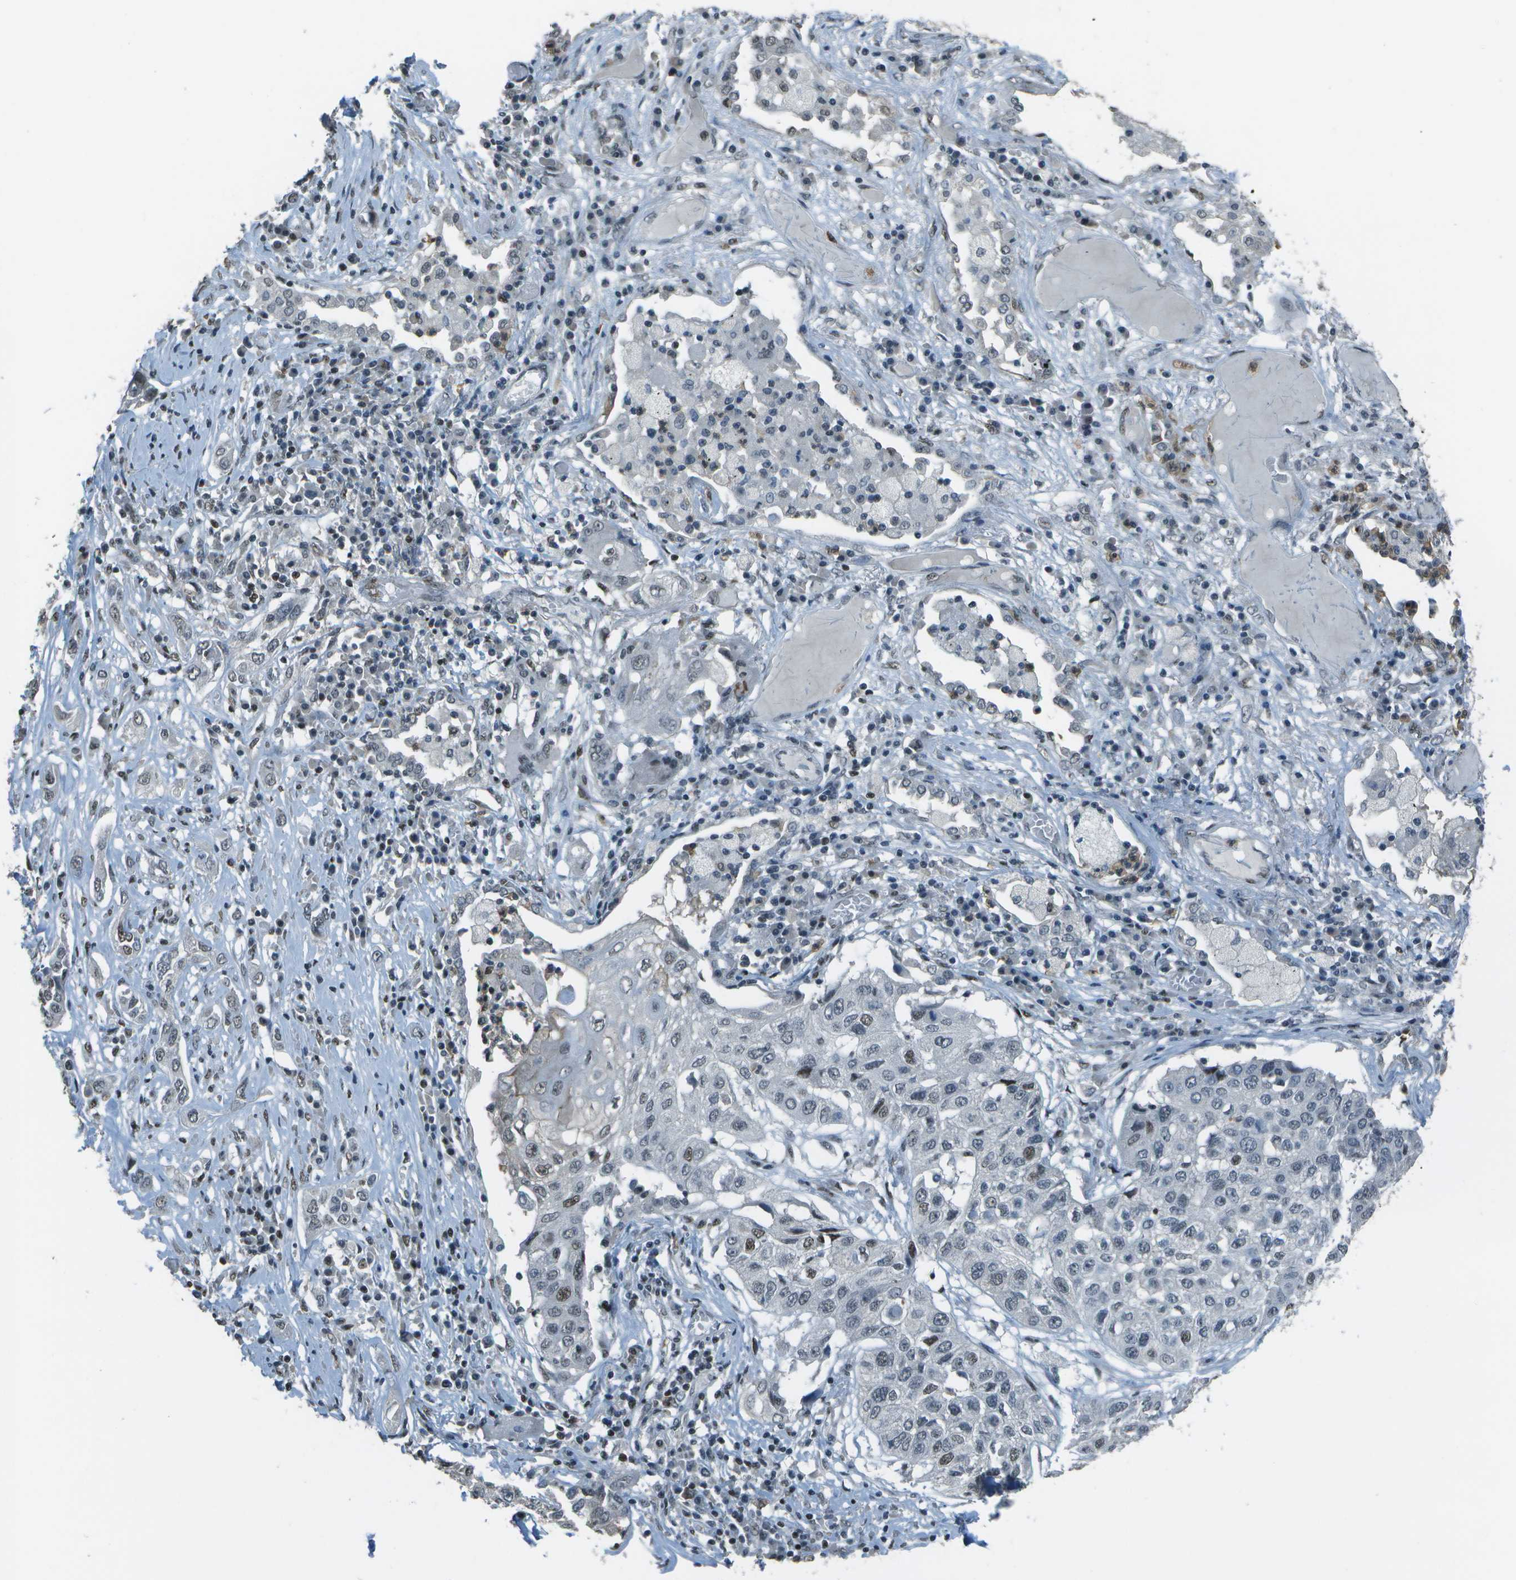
{"staining": {"intensity": "moderate", "quantity": ">75%", "location": "nuclear"}, "tissue": "lung cancer", "cell_type": "Tumor cells", "image_type": "cancer", "snomed": [{"axis": "morphology", "description": "Squamous cell carcinoma, NOS"}, {"axis": "topography", "description": "Lung"}], "caption": "Lung squamous cell carcinoma stained with DAB IHC exhibits medium levels of moderate nuclear positivity in approximately >75% of tumor cells.", "gene": "DEPDC1", "patient": {"sex": "male", "age": 71}}